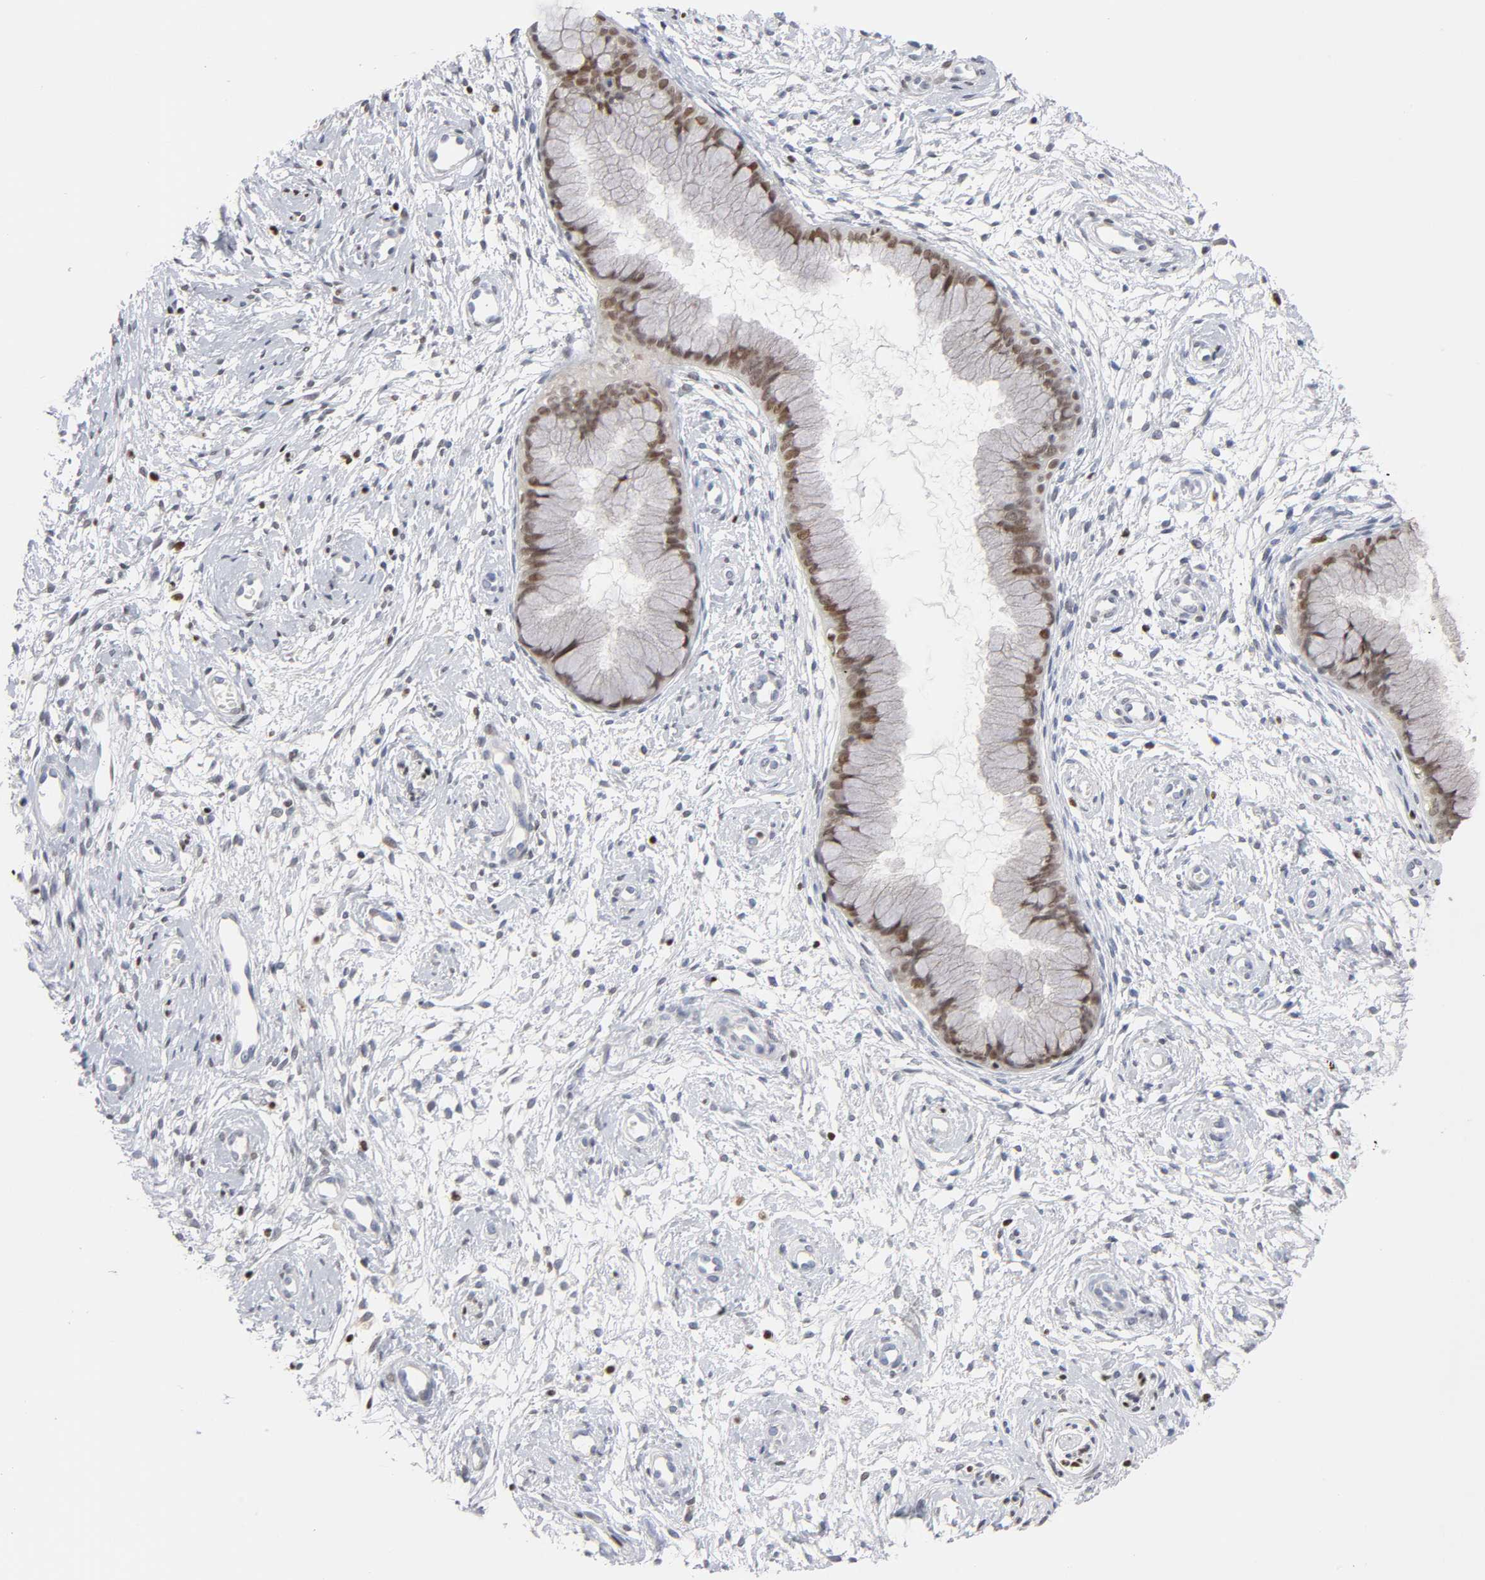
{"staining": {"intensity": "moderate", "quantity": ">75%", "location": "nuclear"}, "tissue": "cervix", "cell_type": "Glandular cells", "image_type": "normal", "snomed": [{"axis": "morphology", "description": "Normal tissue, NOS"}, {"axis": "topography", "description": "Cervix"}], "caption": "Glandular cells exhibit medium levels of moderate nuclear positivity in approximately >75% of cells in normal cervix.", "gene": "RUNX1", "patient": {"sex": "female", "age": 39}}